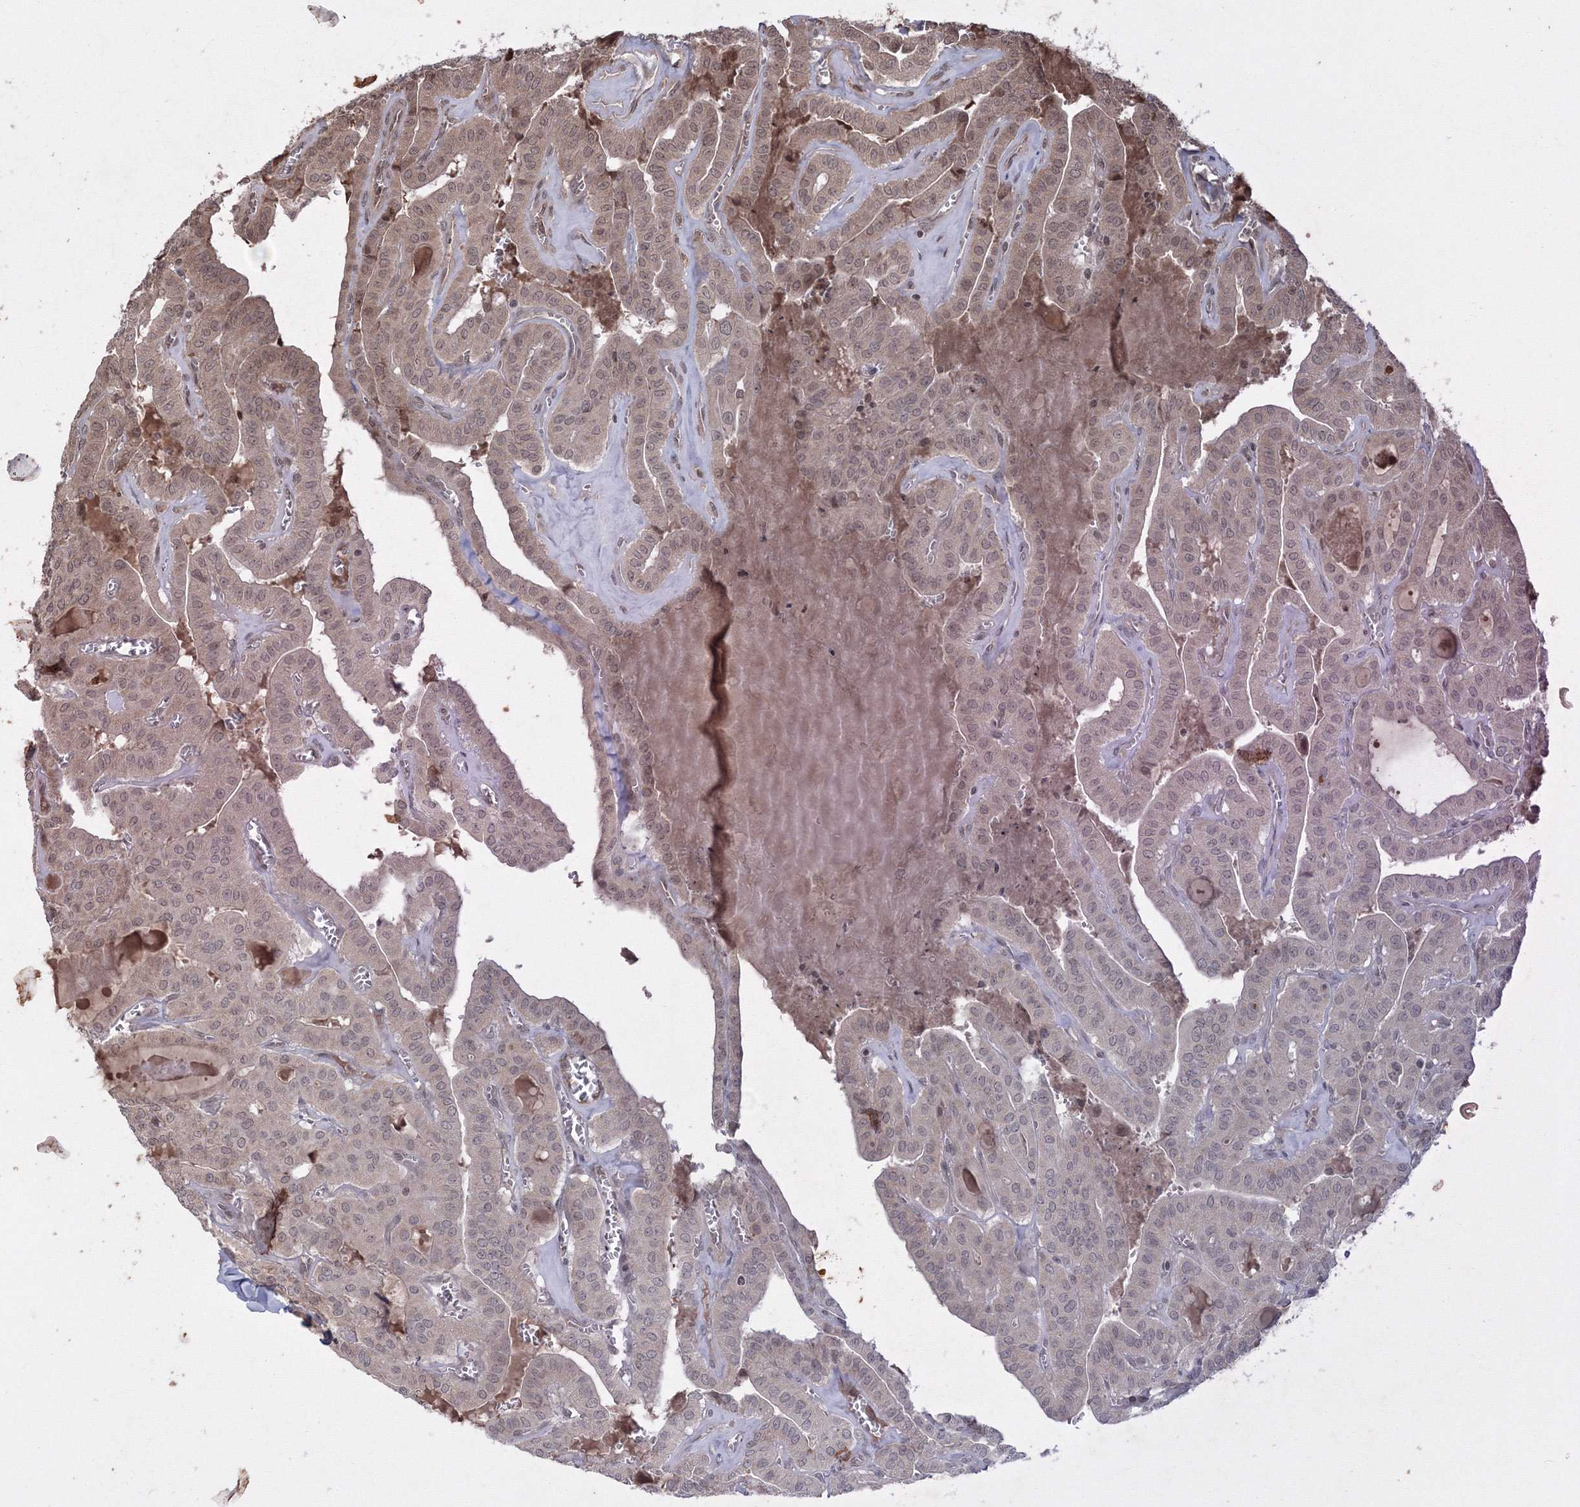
{"staining": {"intensity": "moderate", "quantity": "25%-75%", "location": "cytoplasmic/membranous,nuclear"}, "tissue": "thyroid cancer", "cell_type": "Tumor cells", "image_type": "cancer", "snomed": [{"axis": "morphology", "description": "Papillary adenocarcinoma, NOS"}, {"axis": "topography", "description": "Thyroid gland"}], "caption": "Papillary adenocarcinoma (thyroid) tissue exhibits moderate cytoplasmic/membranous and nuclear positivity in about 25%-75% of tumor cells, visualized by immunohistochemistry. (Stains: DAB in brown, nuclei in blue, Microscopy: brightfield microscopy at high magnification).", "gene": "PEX13", "patient": {"sex": "male", "age": 52}}